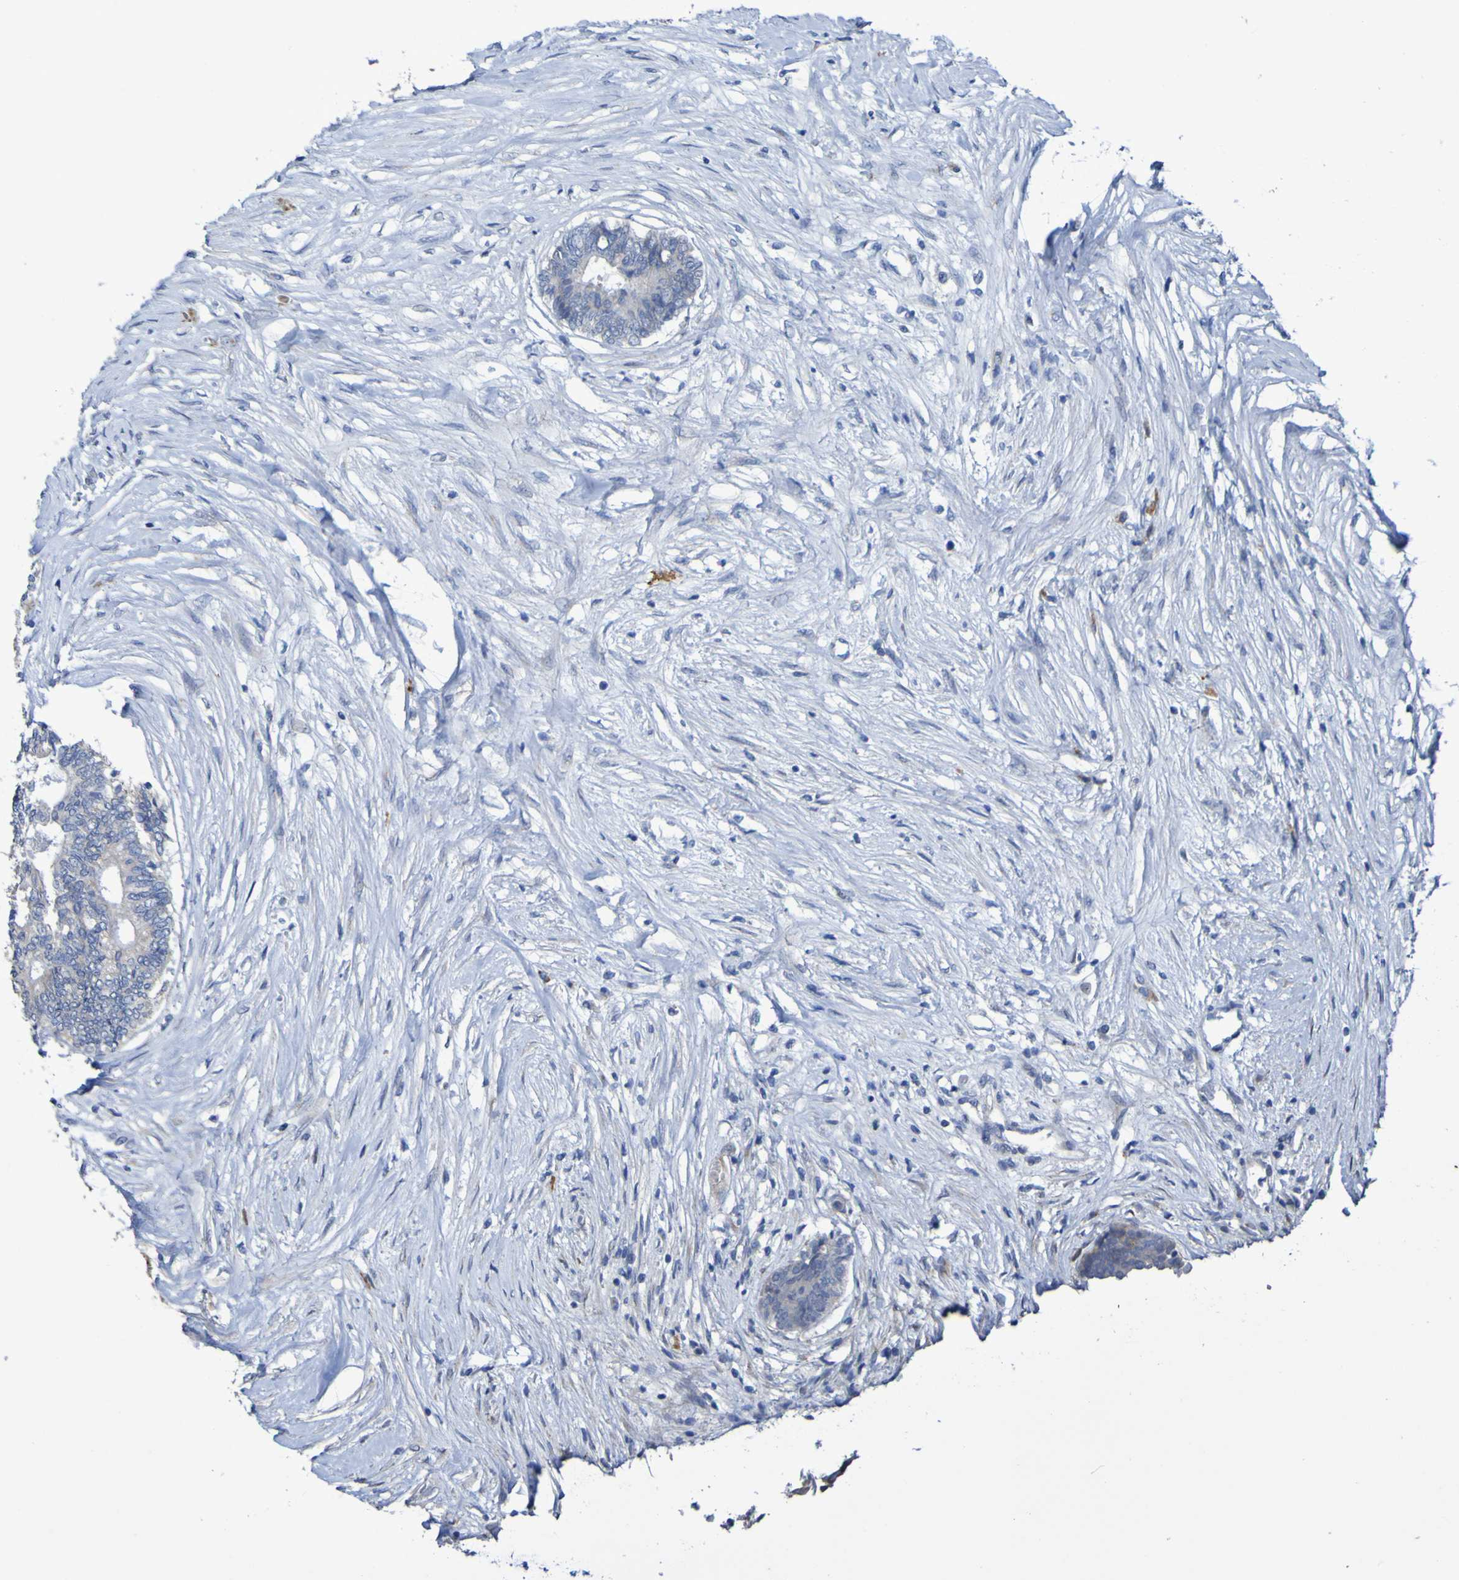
{"staining": {"intensity": "negative", "quantity": "none", "location": "none"}, "tissue": "colorectal cancer", "cell_type": "Tumor cells", "image_type": "cancer", "snomed": [{"axis": "morphology", "description": "Adenocarcinoma, NOS"}, {"axis": "topography", "description": "Rectum"}], "caption": "A histopathology image of human adenocarcinoma (colorectal) is negative for staining in tumor cells.", "gene": "C11orf24", "patient": {"sex": "male", "age": 63}}